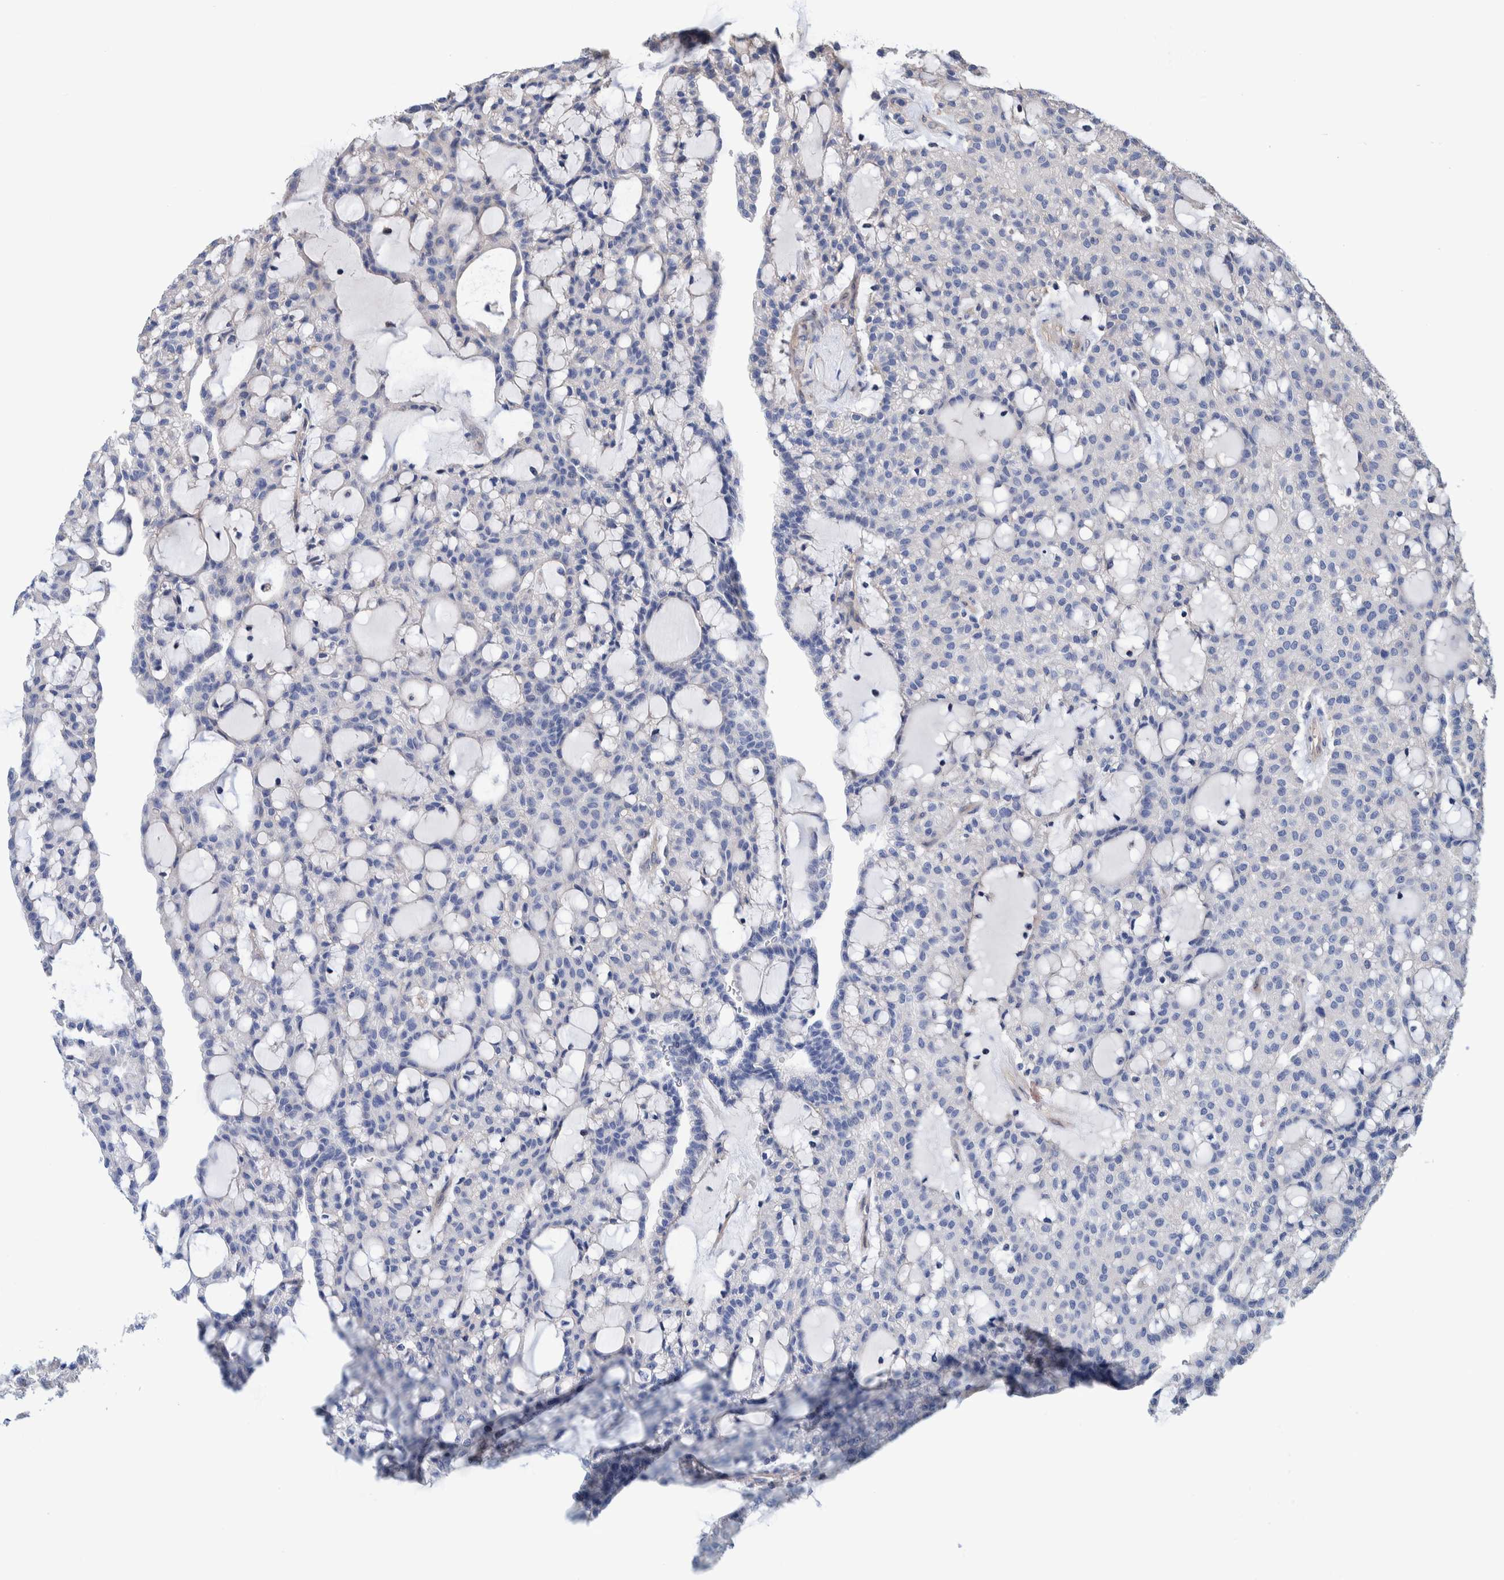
{"staining": {"intensity": "negative", "quantity": "none", "location": "none"}, "tissue": "renal cancer", "cell_type": "Tumor cells", "image_type": "cancer", "snomed": [{"axis": "morphology", "description": "Adenocarcinoma, NOS"}, {"axis": "topography", "description": "Kidney"}], "caption": "This image is of renal cancer (adenocarcinoma) stained with immunohistochemistry (IHC) to label a protein in brown with the nuclei are counter-stained blue. There is no positivity in tumor cells.", "gene": "SLC45A4", "patient": {"sex": "male", "age": 63}}